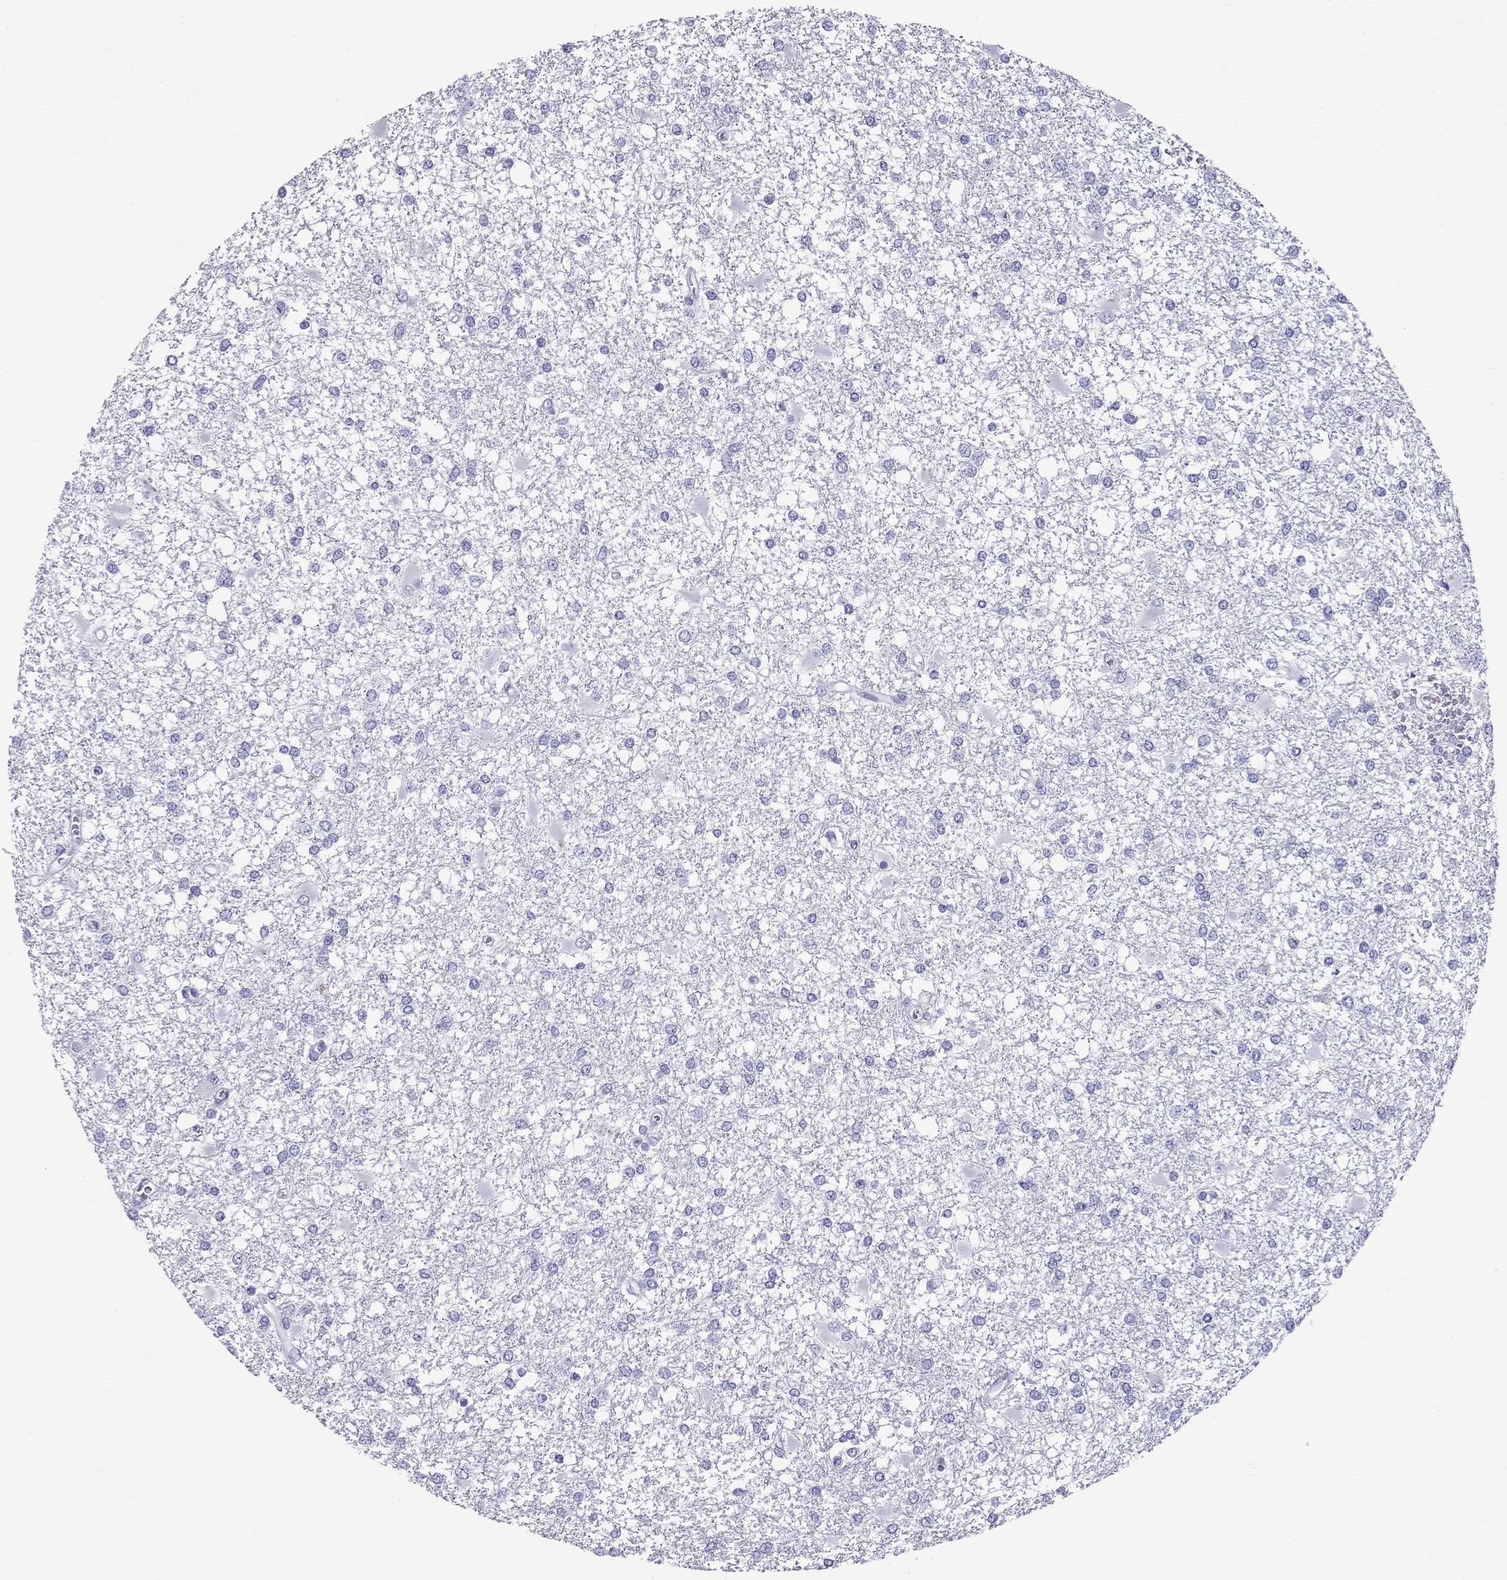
{"staining": {"intensity": "negative", "quantity": "none", "location": "none"}, "tissue": "glioma", "cell_type": "Tumor cells", "image_type": "cancer", "snomed": [{"axis": "morphology", "description": "Glioma, malignant, High grade"}, {"axis": "topography", "description": "Cerebral cortex"}], "caption": "DAB (3,3'-diaminobenzidine) immunohistochemical staining of high-grade glioma (malignant) shows no significant expression in tumor cells.", "gene": "SCART1", "patient": {"sex": "male", "age": 79}}